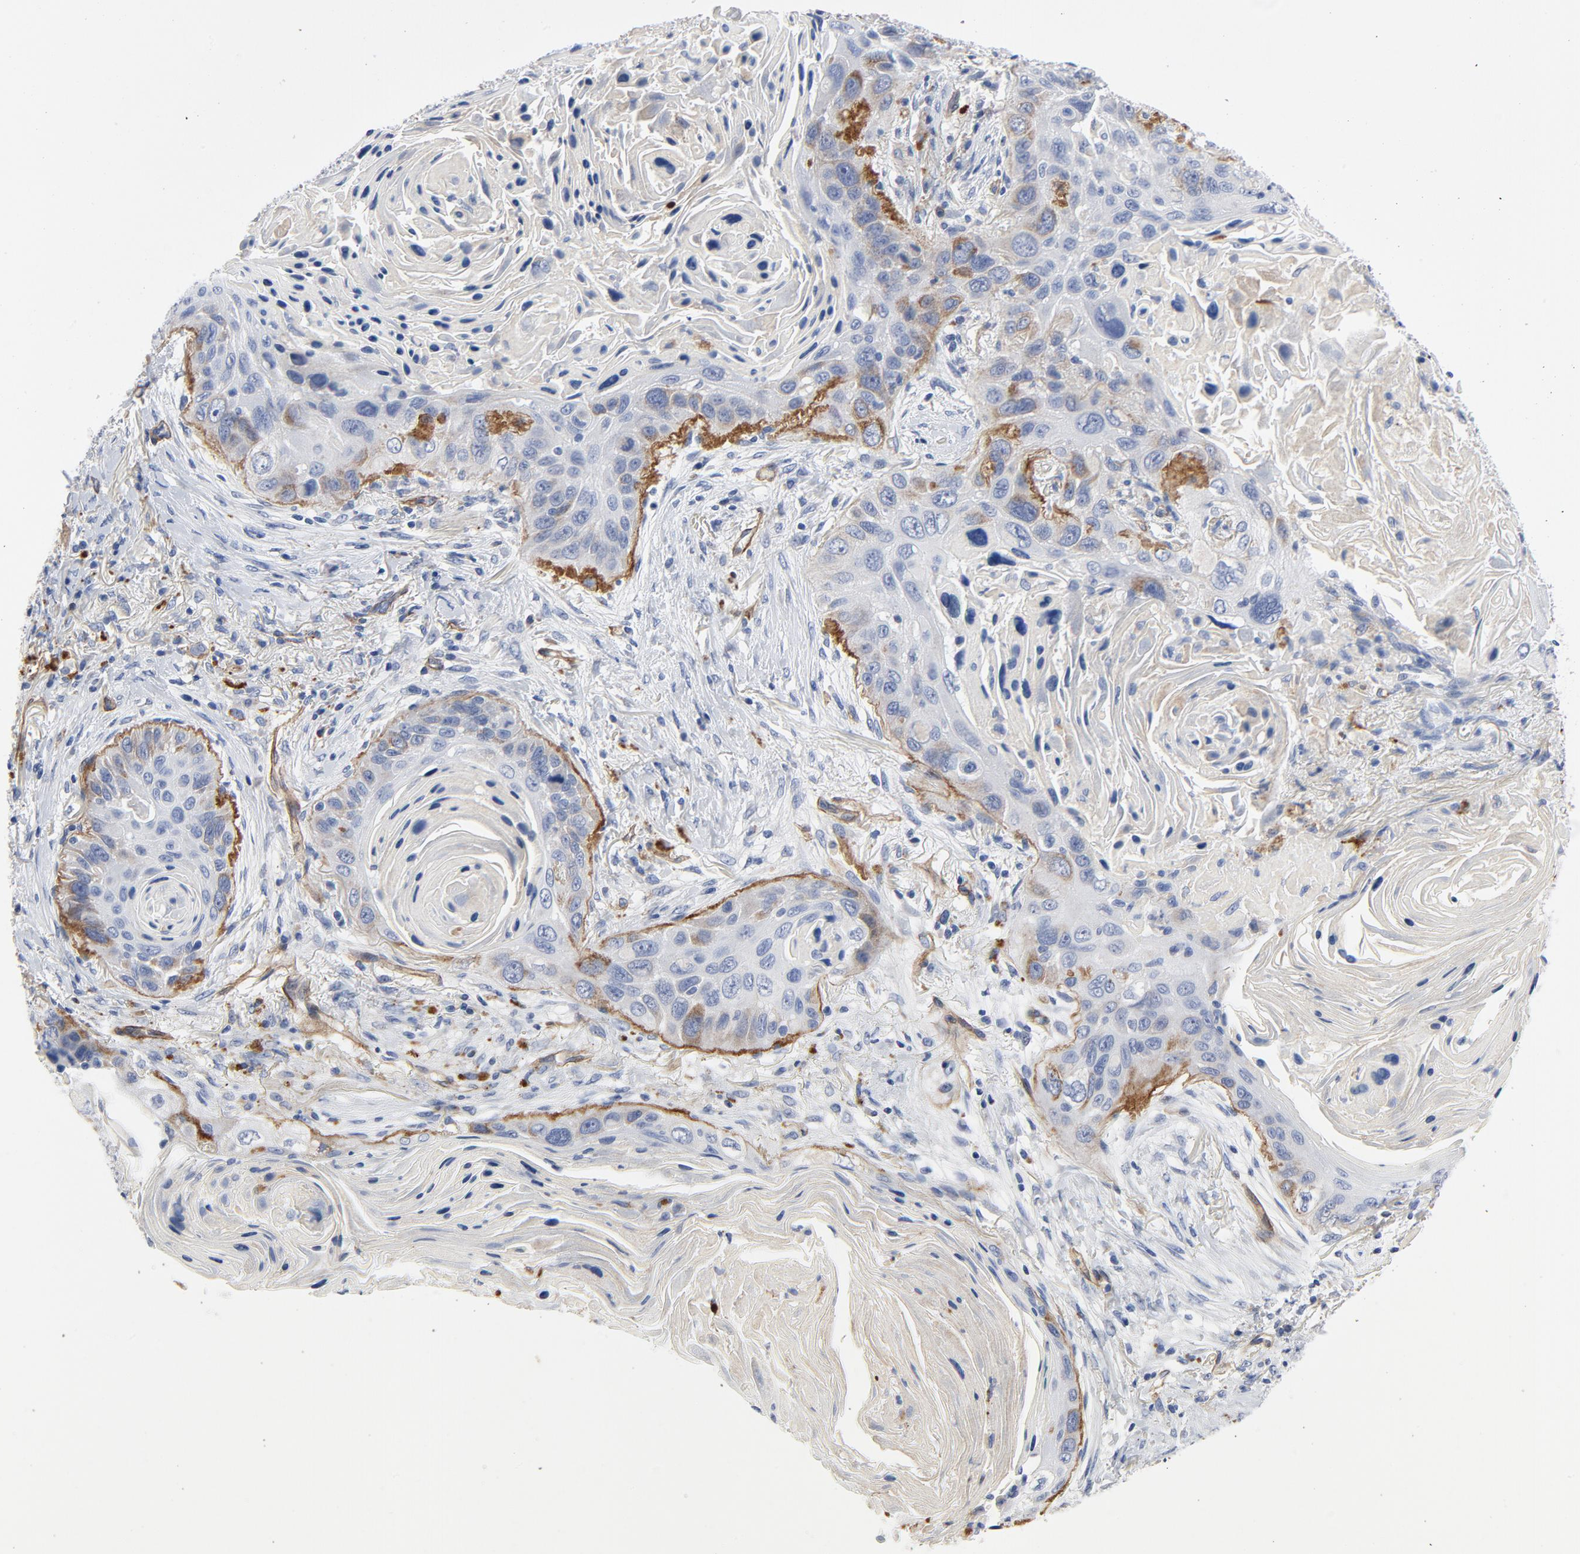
{"staining": {"intensity": "negative", "quantity": "none", "location": "none"}, "tissue": "lung cancer", "cell_type": "Tumor cells", "image_type": "cancer", "snomed": [{"axis": "morphology", "description": "Squamous cell carcinoma, NOS"}, {"axis": "topography", "description": "Lung"}], "caption": "This is an IHC photomicrograph of squamous cell carcinoma (lung). There is no expression in tumor cells.", "gene": "LAMC1", "patient": {"sex": "female", "age": 67}}